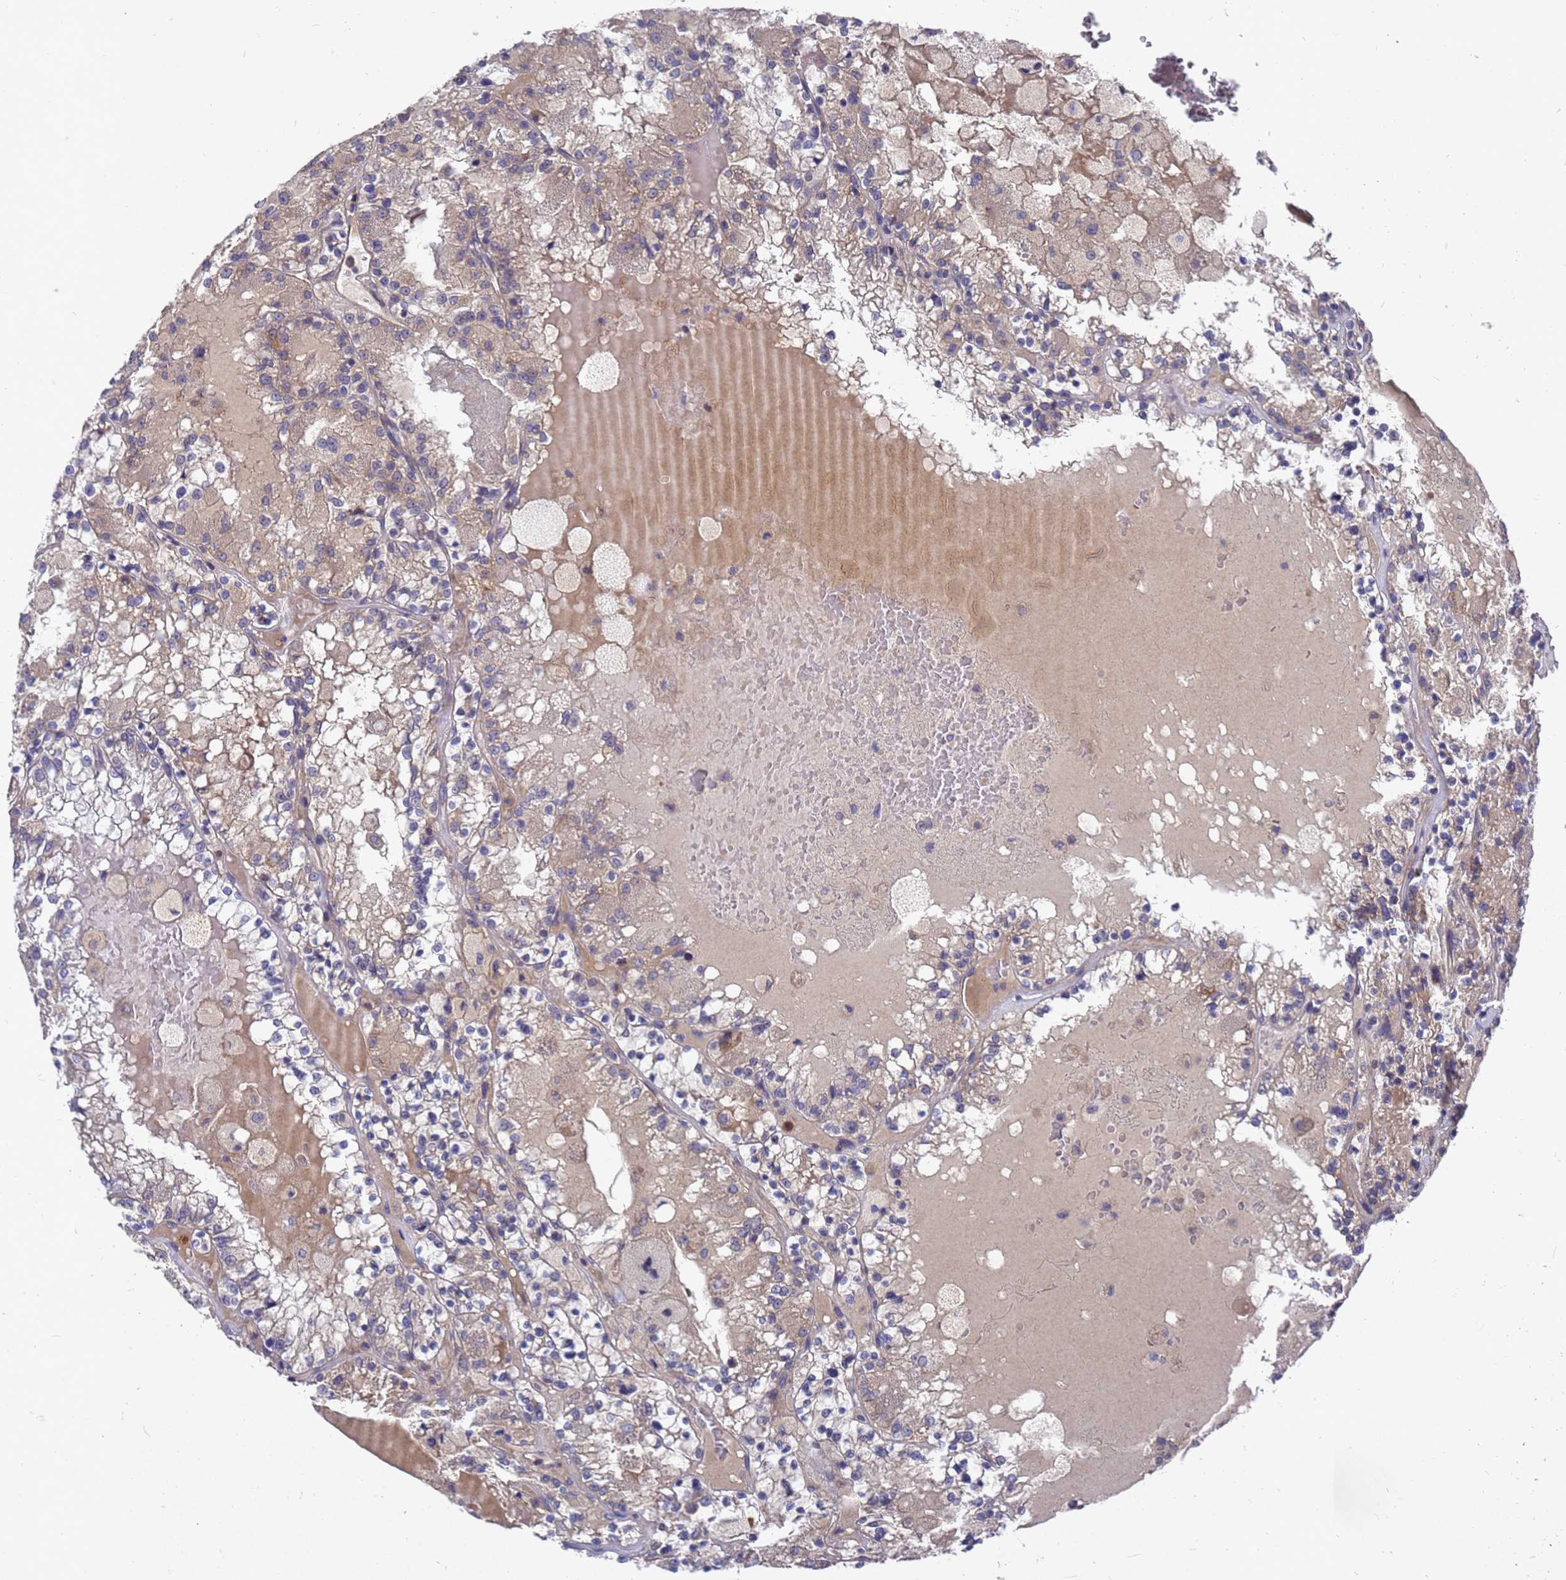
{"staining": {"intensity": "weak", "quantity": "<25%", "location": "cytoplasmic/membranous"}, "tissue": "renal cancer", "cell_type": "Tumor cells", "image_type": "cancer", "snomed": [{"axis": "morphology", "description": "Adenocarcinoma, NOS"}, {"axis": "topography", "description": "Kidney"}], "caption": "High power microscopy photomicrograph of an immunohistochemistry (IHC) image of renal cancer, revealing no significant positivity in tumor cells. (Stains: DAB (3,3'-diaminobenzidine) immunohistochemistry with hematoxylin counter stain, Microscopy: brightfield microscopy at high magnification).", "gene": "ZNF717", "patient": {"sex": "female", "age": 56}}